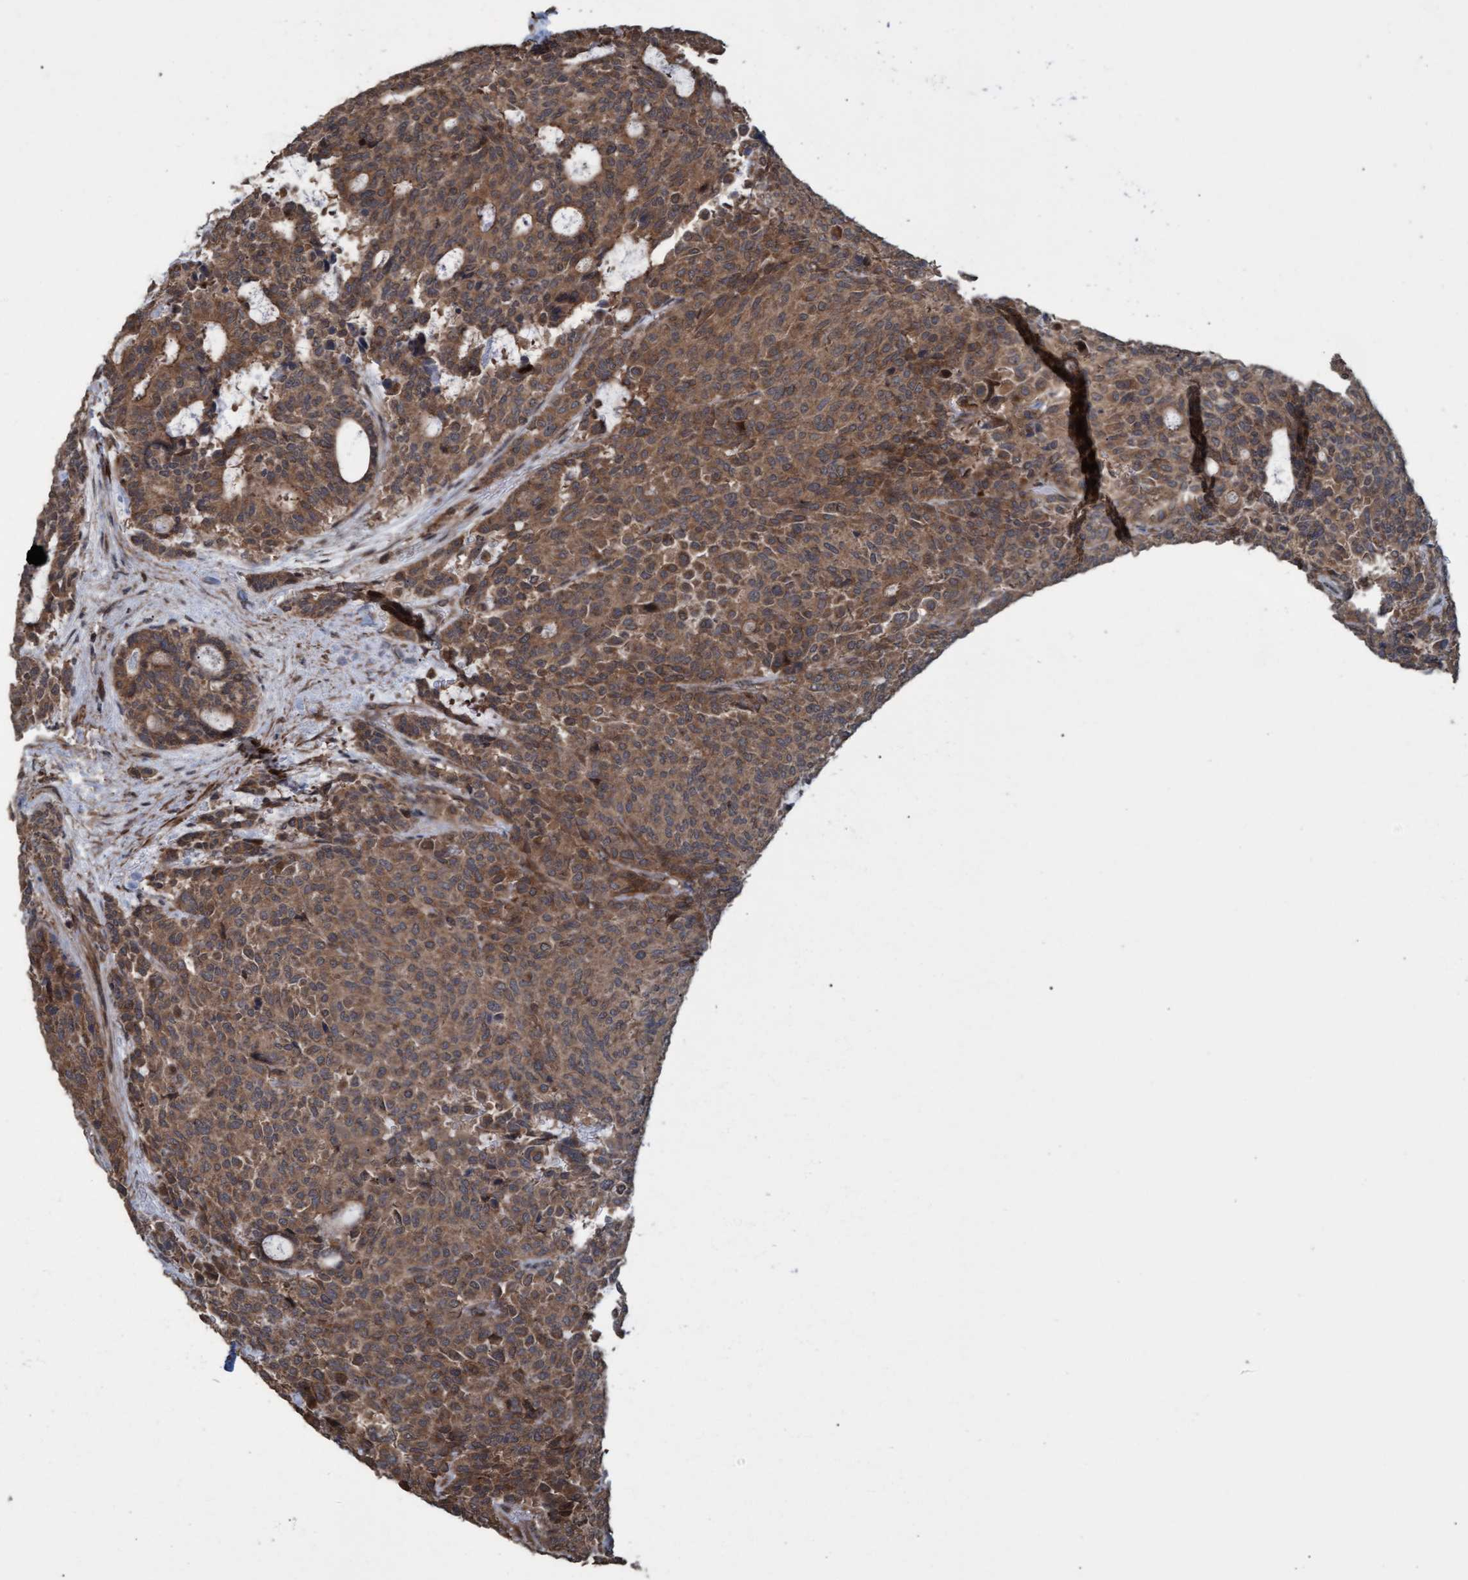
{"staining": {"intensity": "moderate", "quantity": ">75%", "location": "cytoplasmic/membranous"}, "tissue": "carcinoid", "cell_type": "Tumor cells", "image_type": "cancer", "snomed": [{"axis": "morphology", "description": "Carcinoid, malignant, NOS"}, {"axis": "topography", "description": "Pancreas"}], "caption": "Approximately >75% of tumor cells in carcinoid (malignant) reveal moderate cytoplasmic/membranous protein staining as visualized by brown immunohistochemical staining.", "gene": "GGT6", "patient": {"sex": "female", "age": 54}}